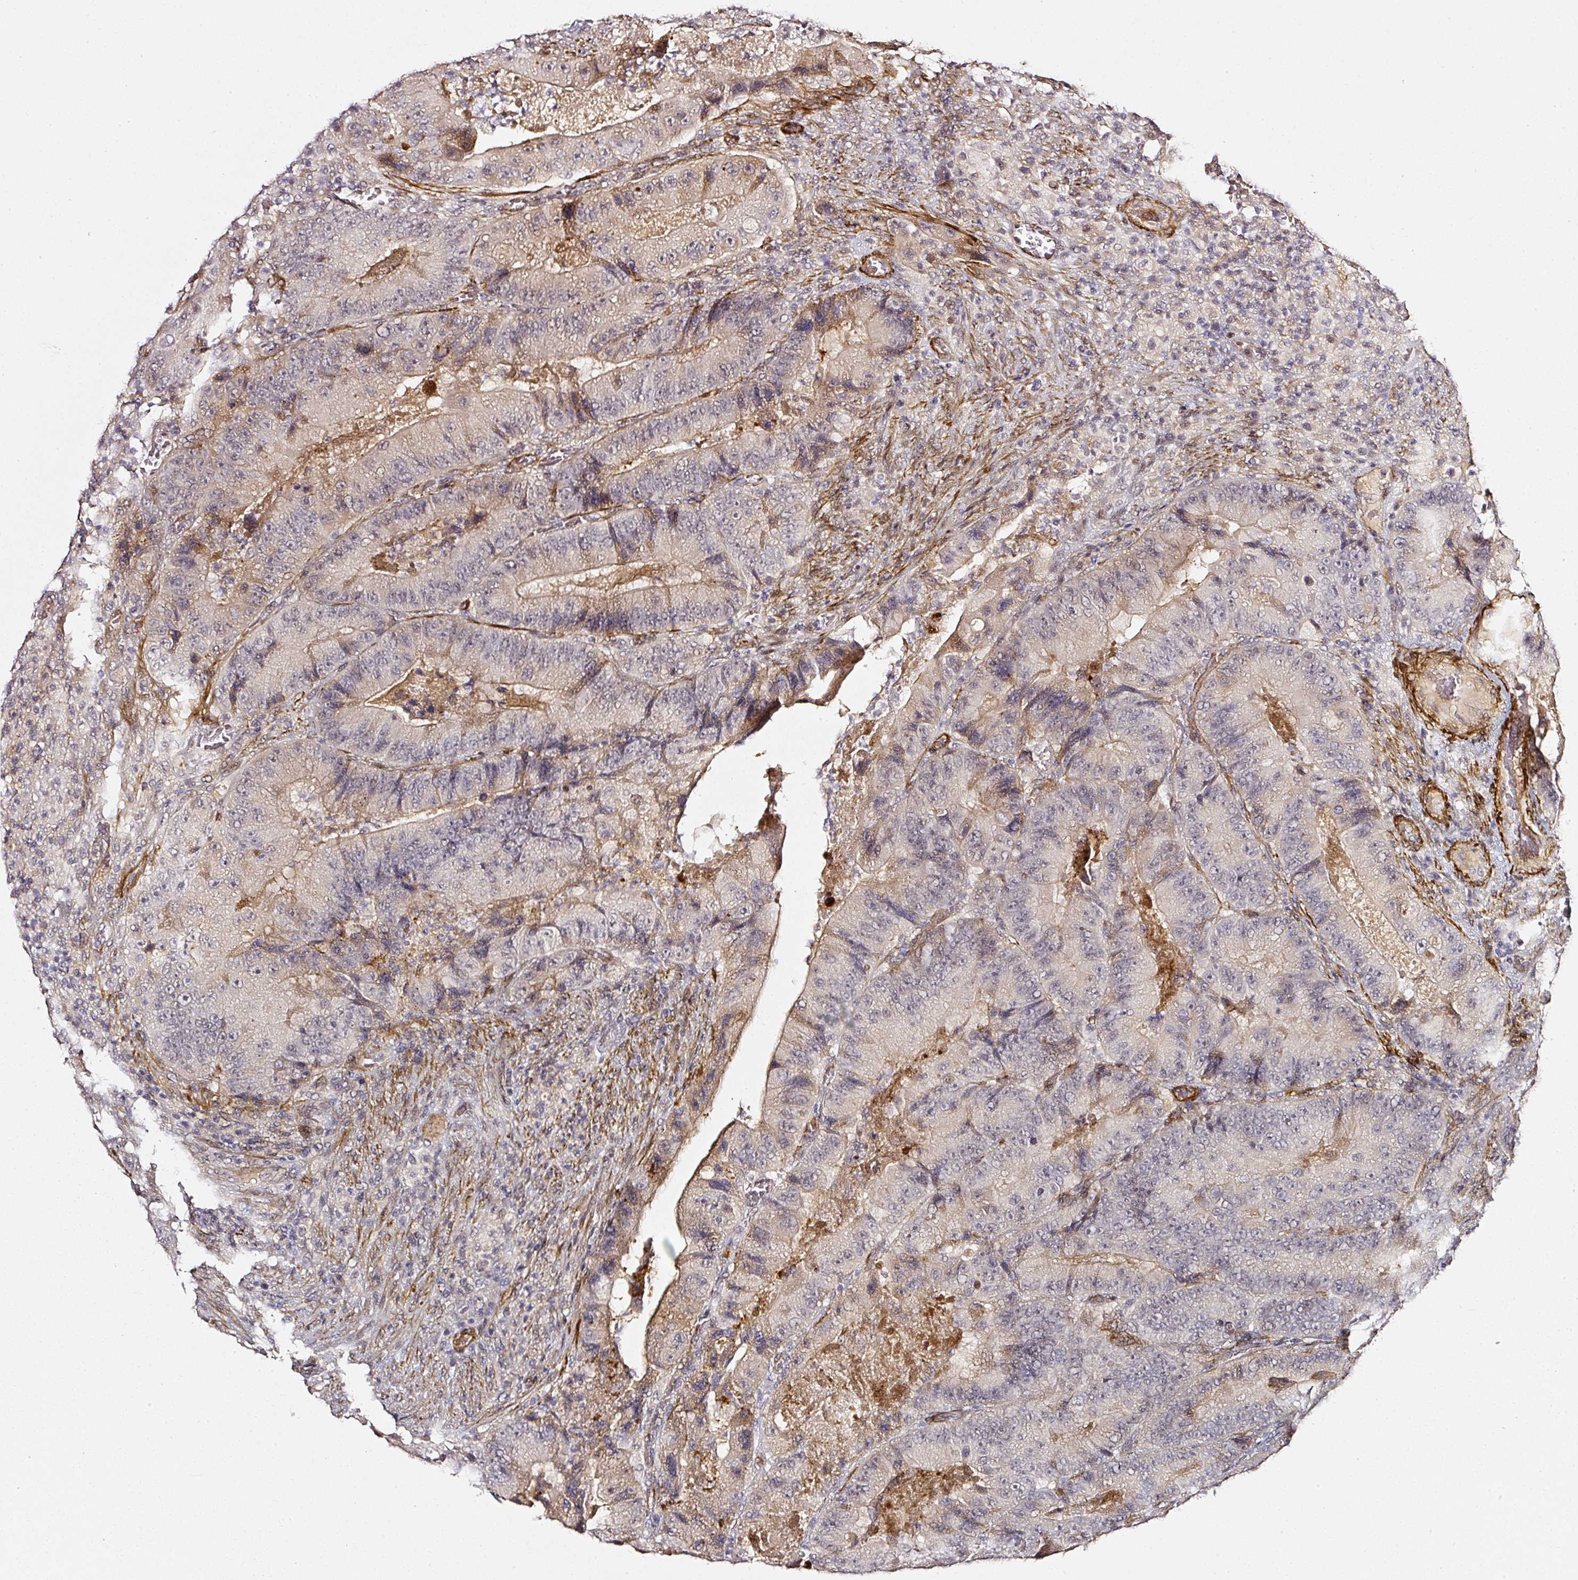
{"staining": {"intensity": "weak", "quantity": "<25%", "location": "cytoplasmic/membranous"}, "tissue": "colorectal cancer", "cell_type": "Tumor cells", "image_type": "cancer", "snomed": [{"axis": "morphology", "description": "Adenocarcinoma, NOS"}, {"axis": "topography", "description": "Colon"}], "caption": "The histopathology image demonstrates no staining of tumor cells in colorectal cancer (adenocarcinoma). The staining was performed using DAB (3,3'-diaminobenzidine) to visualize the protein expression in brown, while the nuclei were stained in blue with hematoxylin (Magnification: 20x).", "gene": "TOGARAM1", "patient": {"sex": "female", "age": 86}}